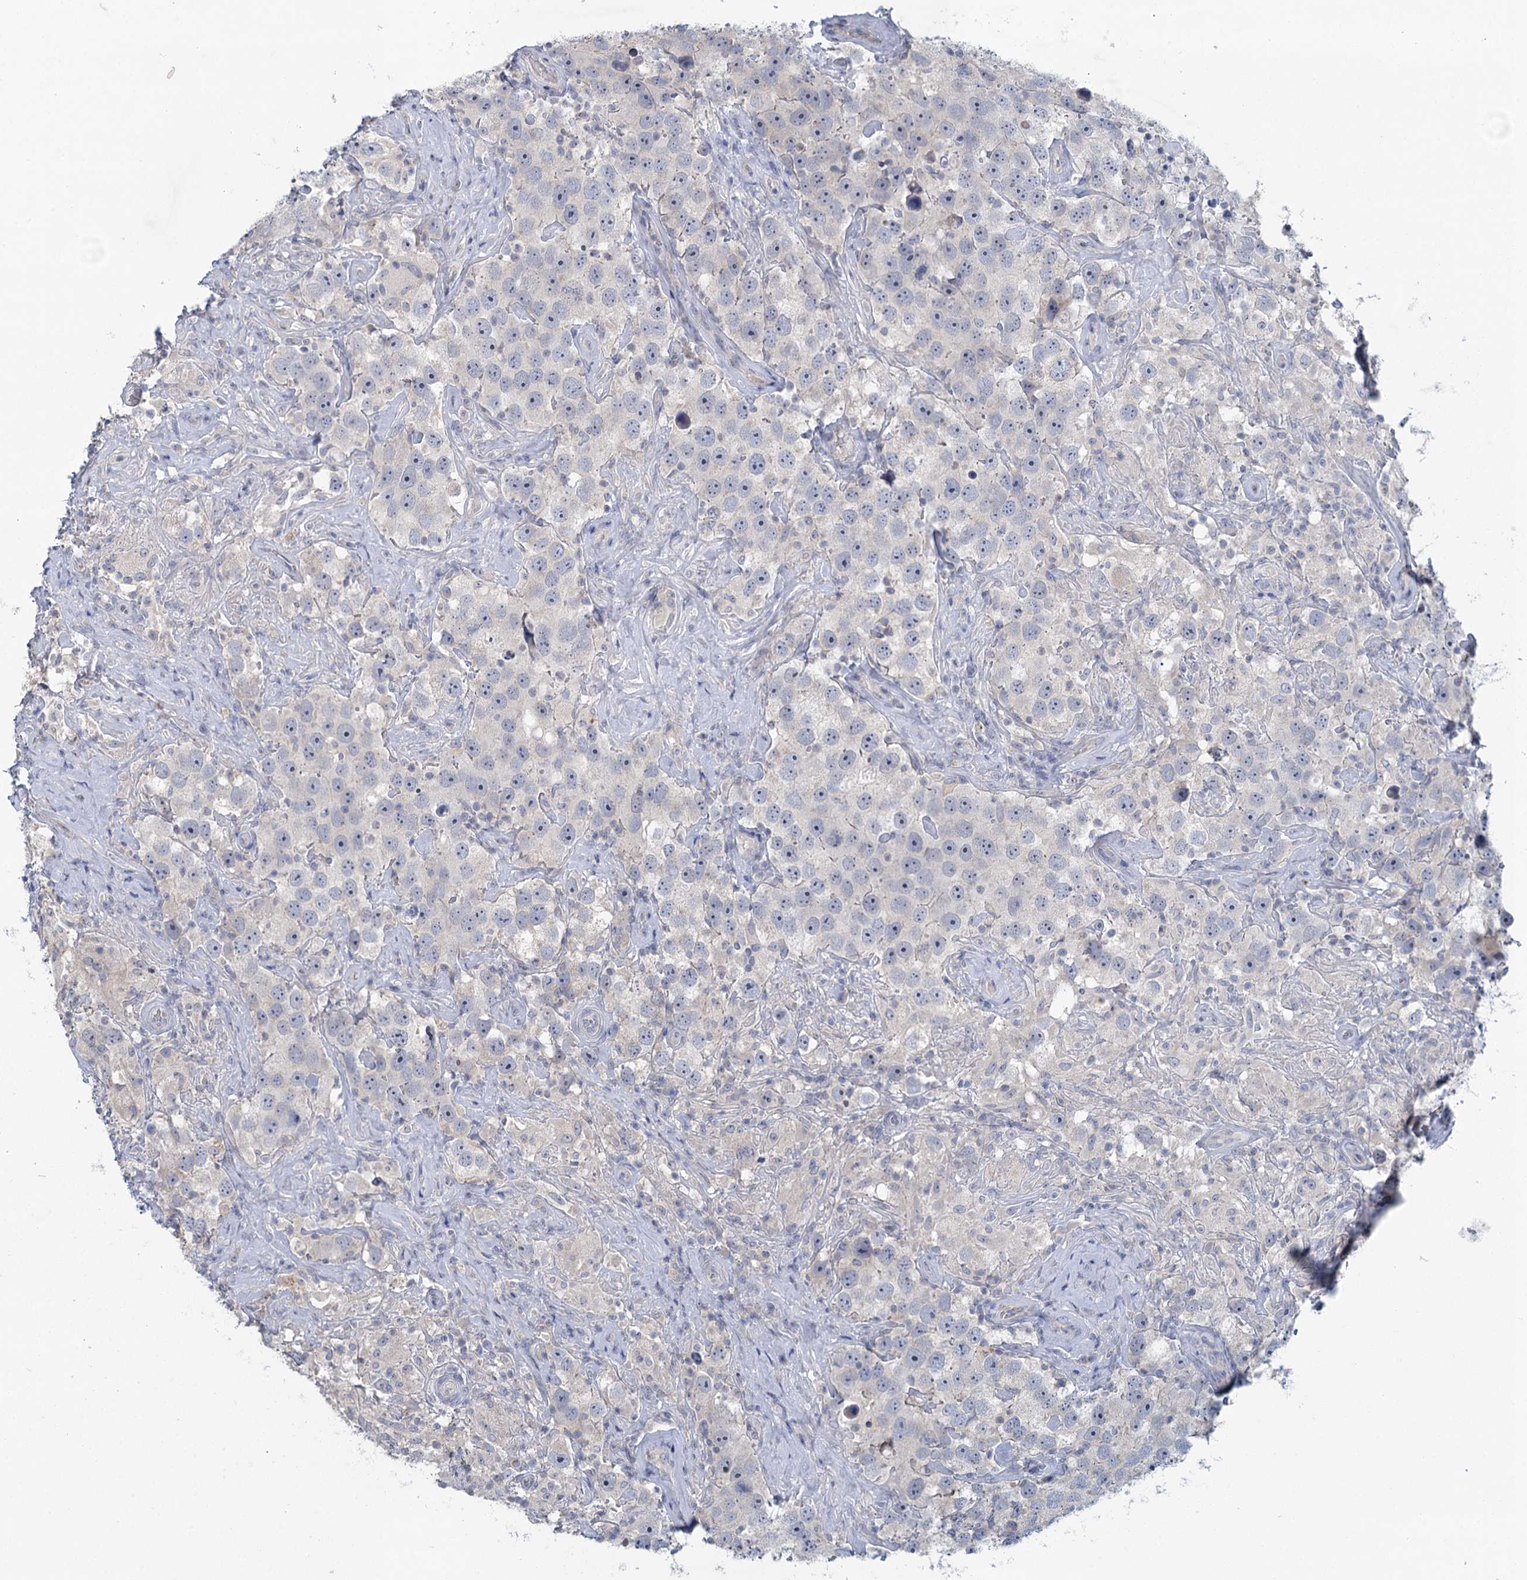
{"staining": {"intensity": "negative", "quantity": "none", "location": "none"}, "tissue": "testis cancer", "cell_type": "Tumor cells", "image_type": "cancer", "snomed": [{"axis": "morphology", "description": "Seminoma, NOS"}, {"axis": "topography", "description": "Testis"}], "caption": "Immunohistochemical staining of seminoma (testis) exhibits no significant staining in tumor cells.", "gene": "MYO7B", "patient": {"sex": "male", "age": 49}}